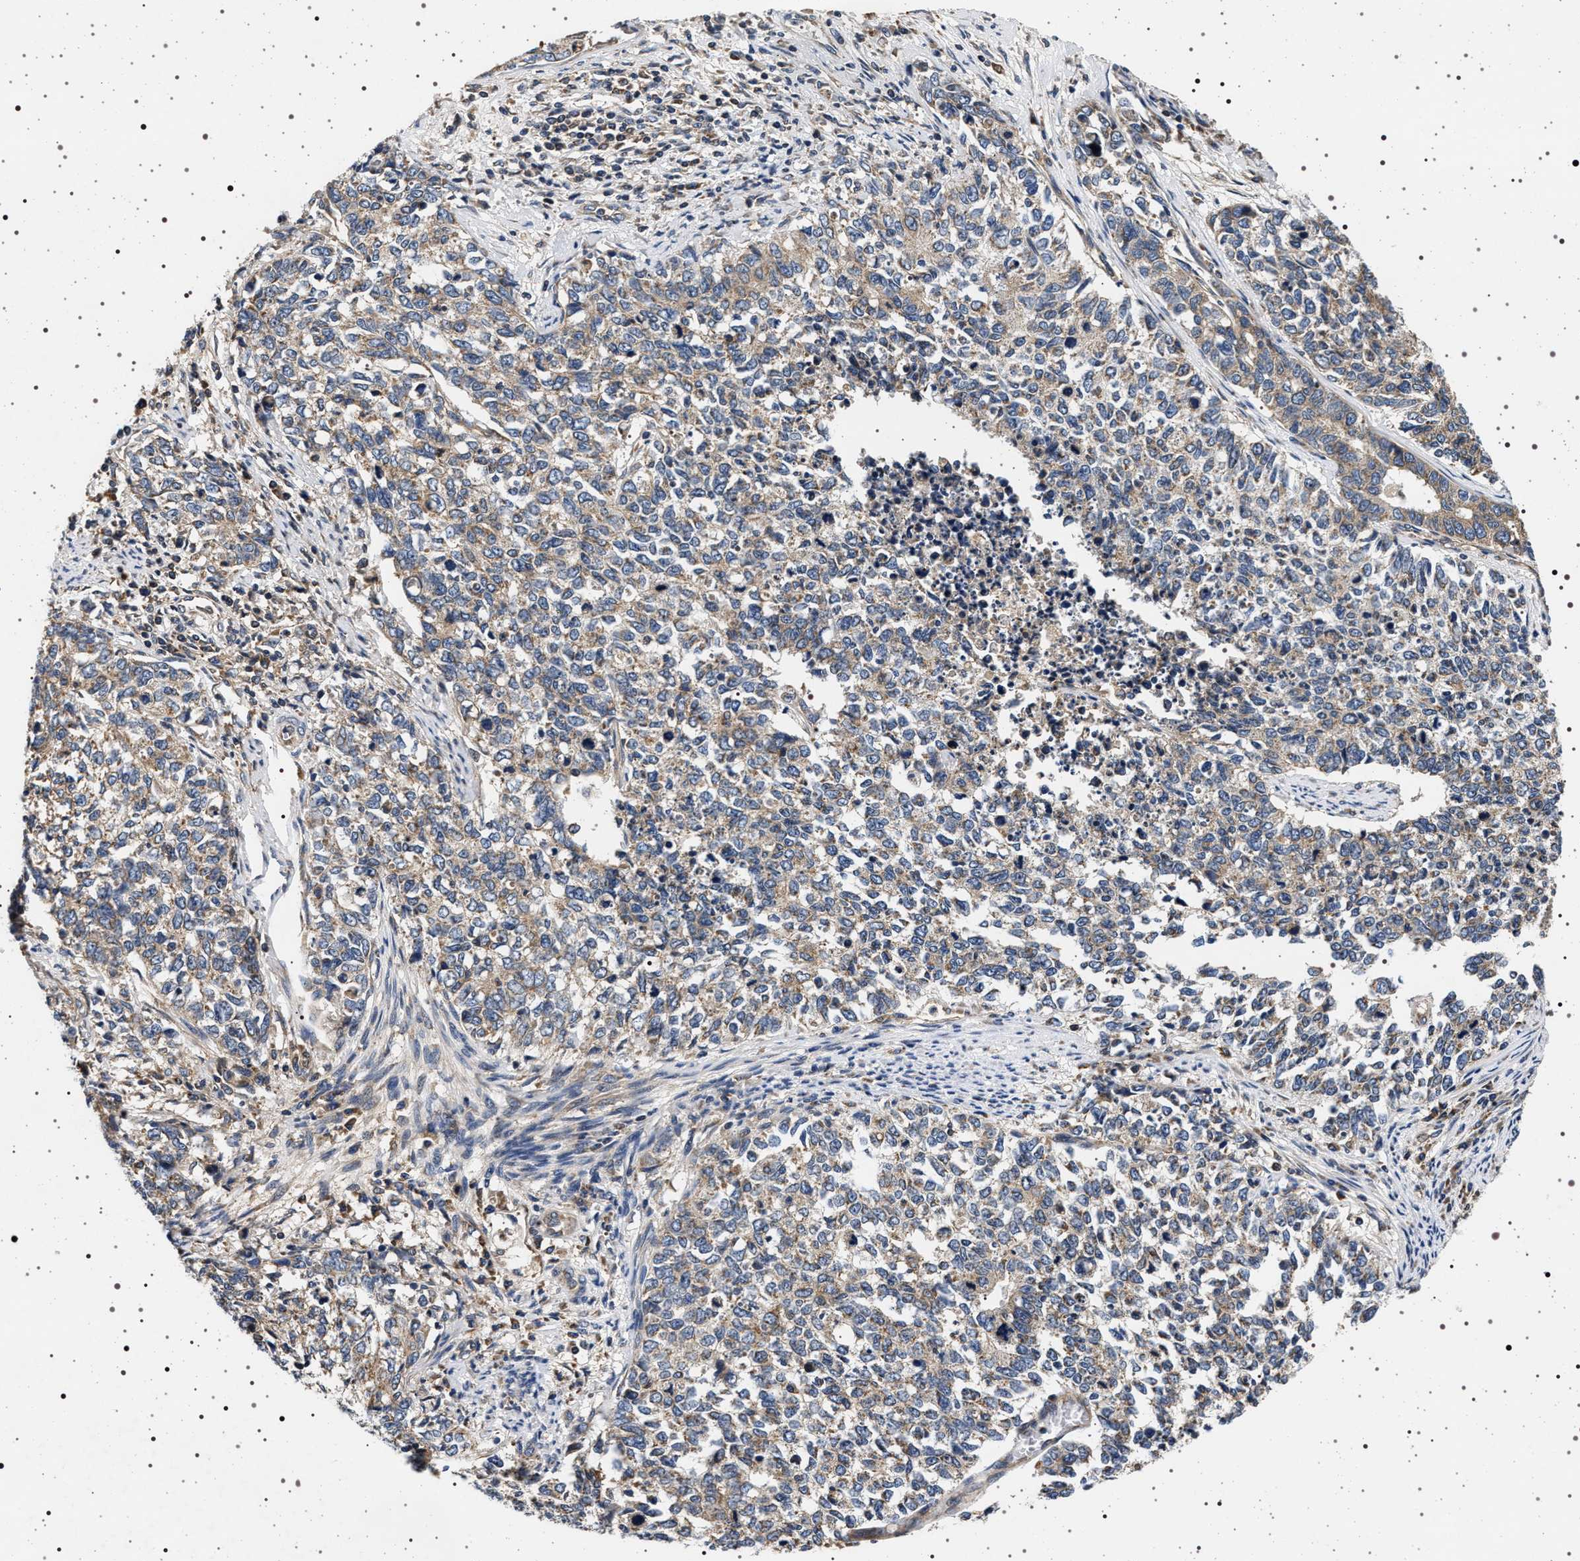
{"staining": {"intensity": "weak", "quantity": ">75%", "location": "cytoplasmic/membranous"}, "tissue": "cervical cancer", "cell_type": "Tumor cells", "image_type": "cancer", "snomed": [{"axis": "morphology", "description": "Squamous cell carcinoma, NOS"}, {"axis": "topography", "description": "Cervix"}], "caption": "This micrograph reveals immunohistochemistry (IHC) staining of cervical cancer, with low weak cytoplasmic/membranous positivity in about >75% of tumor cells.", "gene": "DCBLD2", "patient": {"sex": "female", "age": 63}}